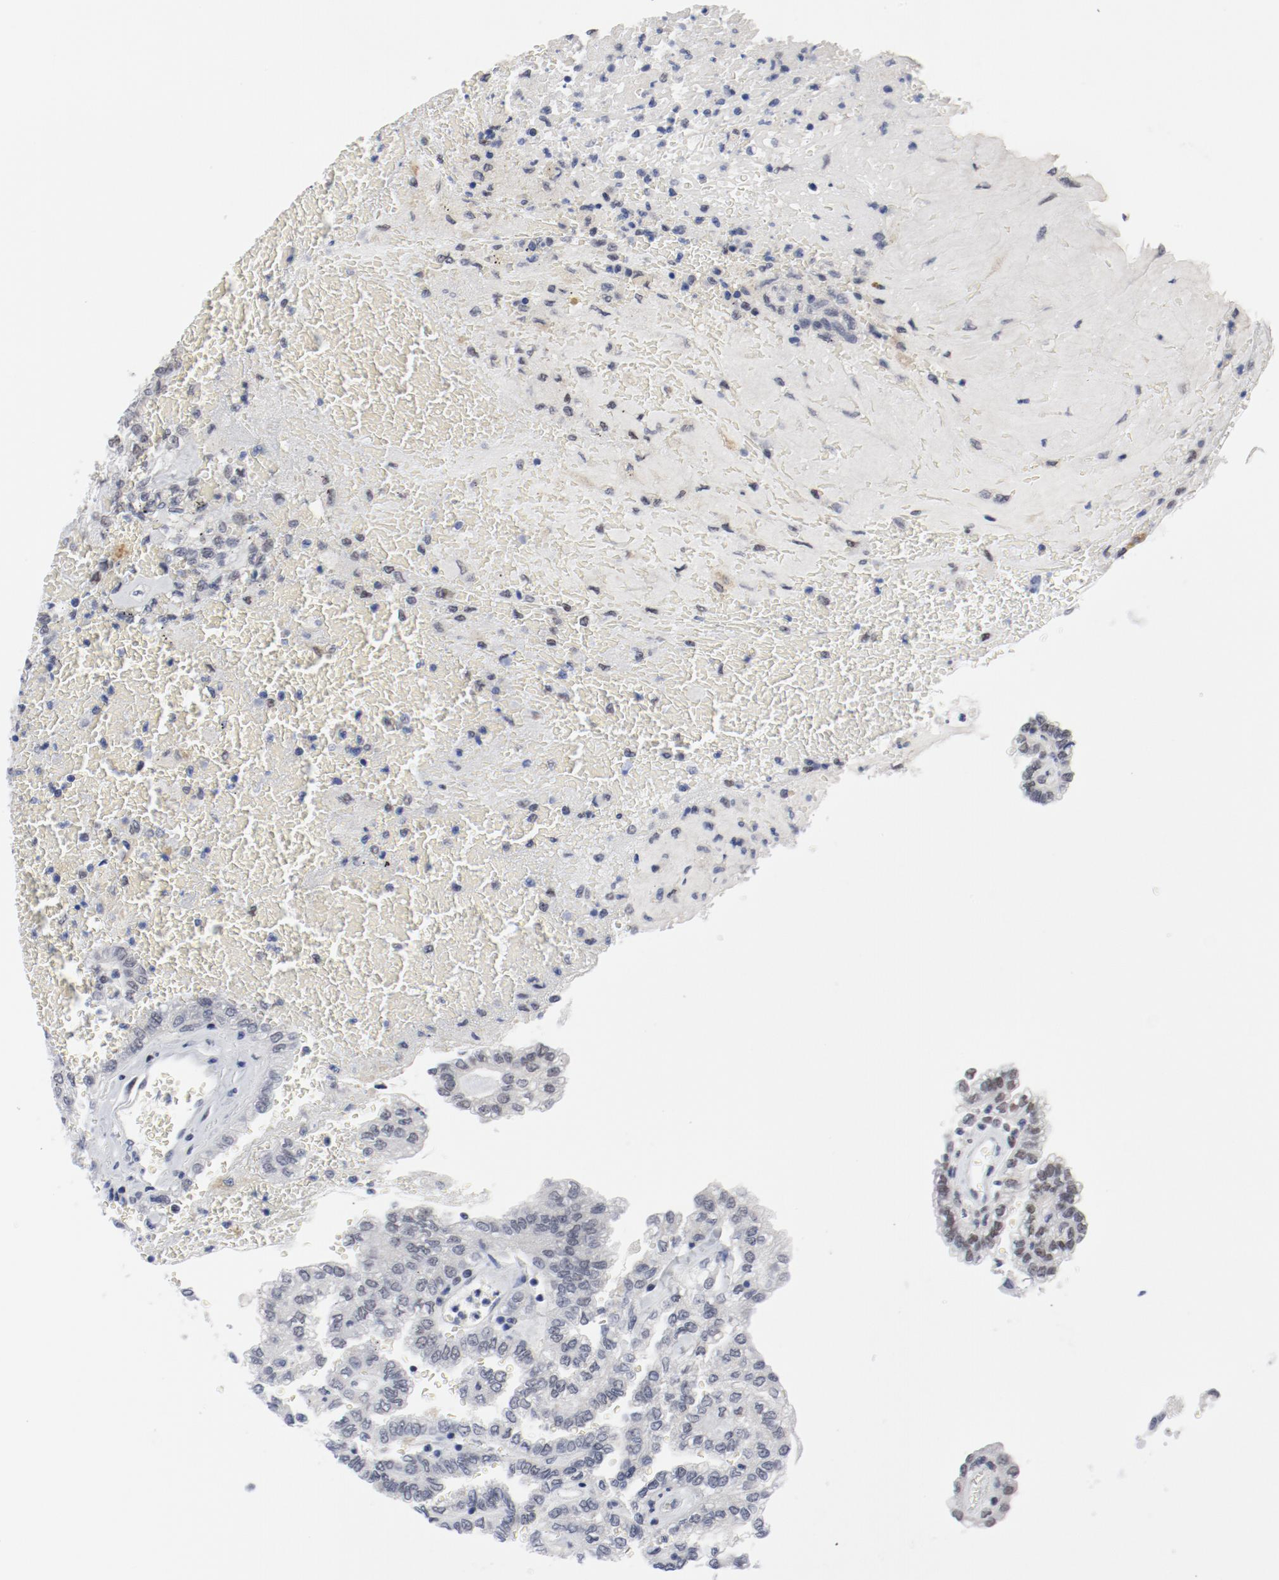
{"staining": {"intensity": "negative", "quantity": "none", "location": "none"}, "tissue": "renal cancer", "cell_type": "Tumor cells", "image_type": "cancer", "snomed": [{"axis": "morphology", "description": "Inflammation, NOS"}, {"axis": "morphology", "description": "Adenocarcinoma, NOS"}, {"axis": "topography", "description": "Kidney"}], "caption": "High power microscopy photomicrograph of an immunohistochemistry histopathology image of renal cancer (adenocarcinoma), revealing no significant positivity in tumor cells. (Brightfield microscopy of DAB IHC at high magnification).", "gene": "ARNT", "patient": {"sex": "male", "age": 68}}